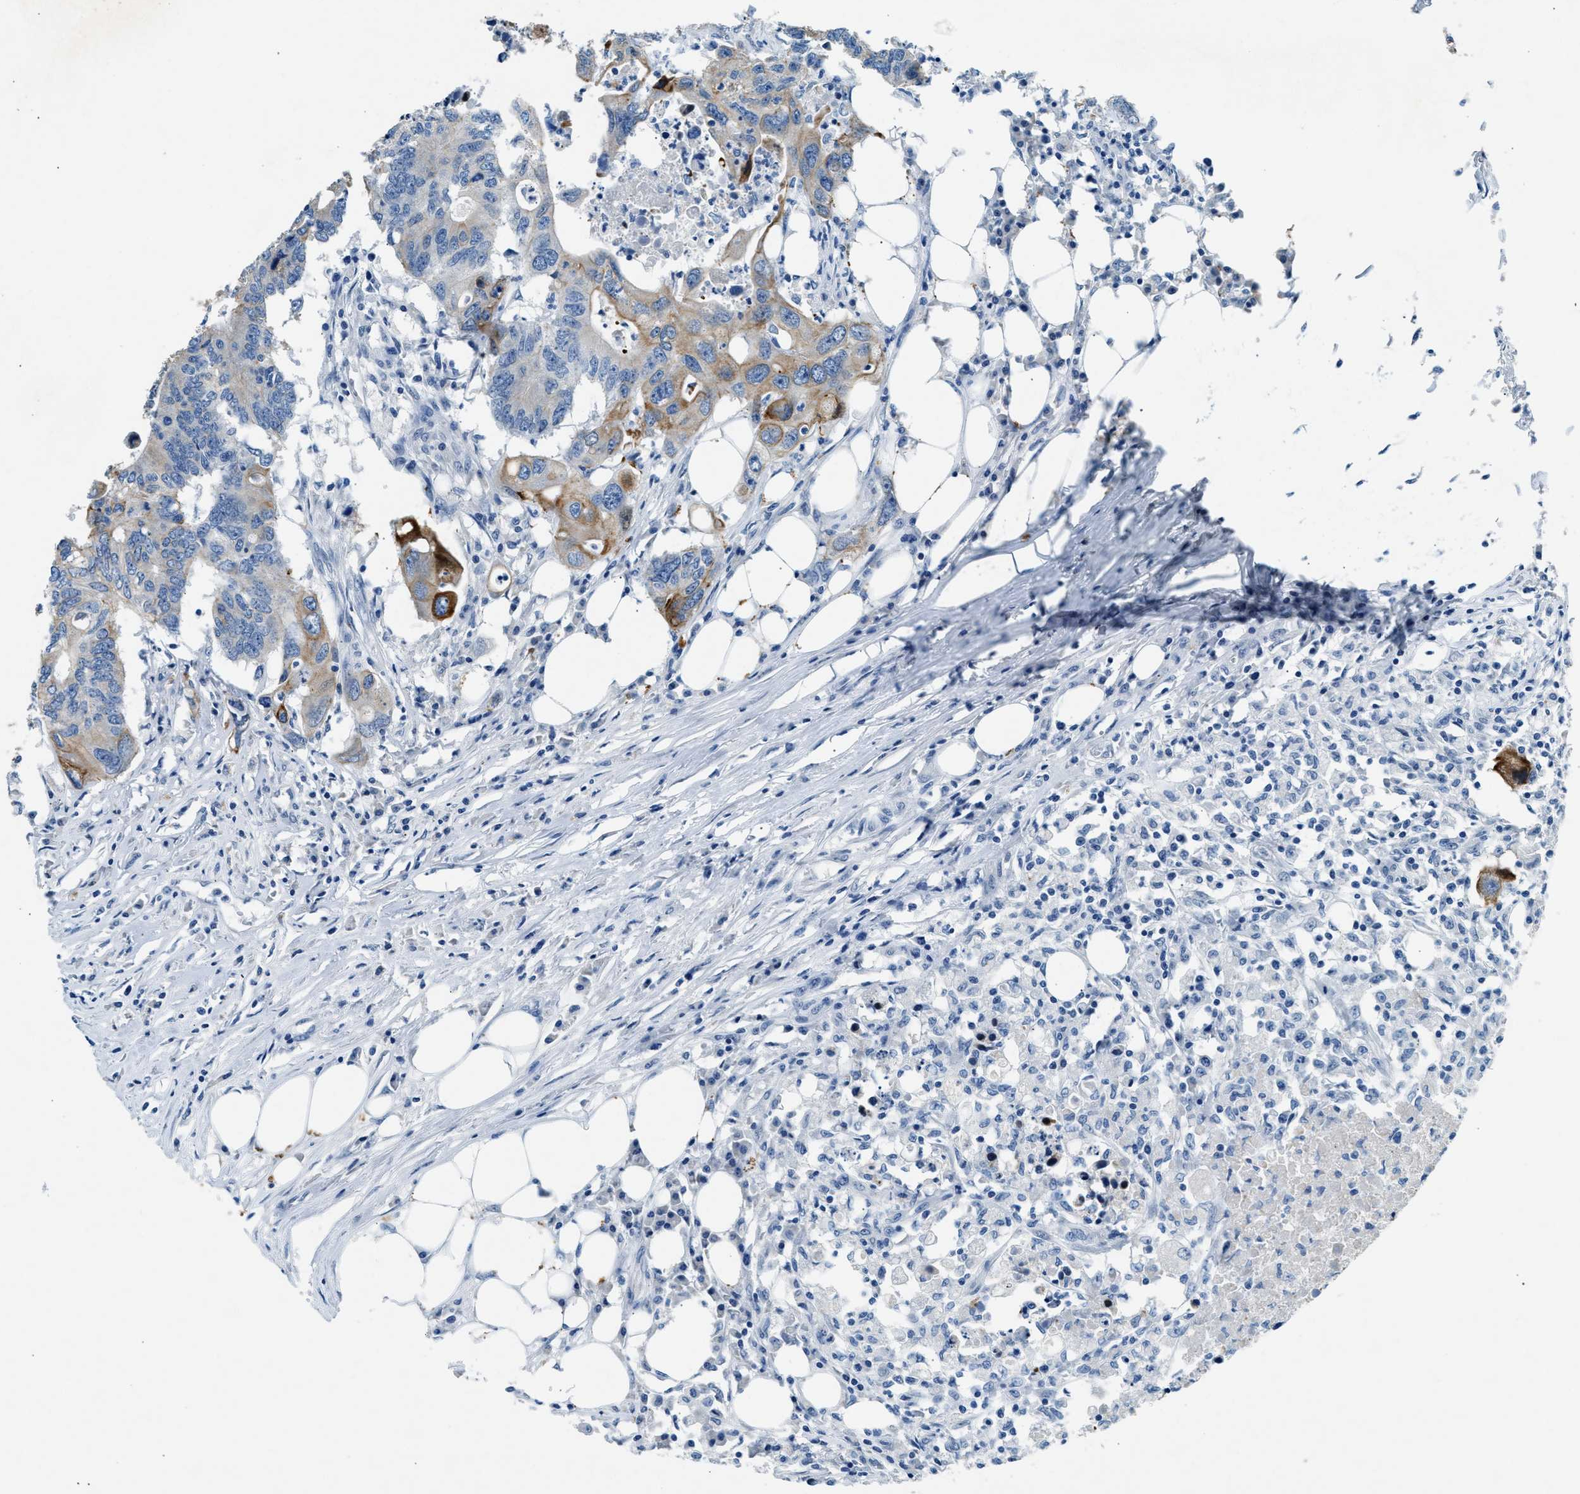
{"staining": {"intensity": "moderate", "quantity": "25%-75%", "location": "cytoplasmic/membranous"}, "tissue": "colorectal cancer", "cell_type": "Tumor cells", "image_type": "cancer", "snomed": [{"axis": "morphology", "description": "Adenocarcinoma, NOS"}, {"axis": "topography", "description": "Colon"}], "caption": "Approximately 25%-75% of tumor cells in human colorectal adenocarcinoma display moderate cytoplasmic/membranous protein expression as visualized by brown immunohistochemical staining.", "gene": "CFAP20", "patient": {"sex": "male", "age": 71}}